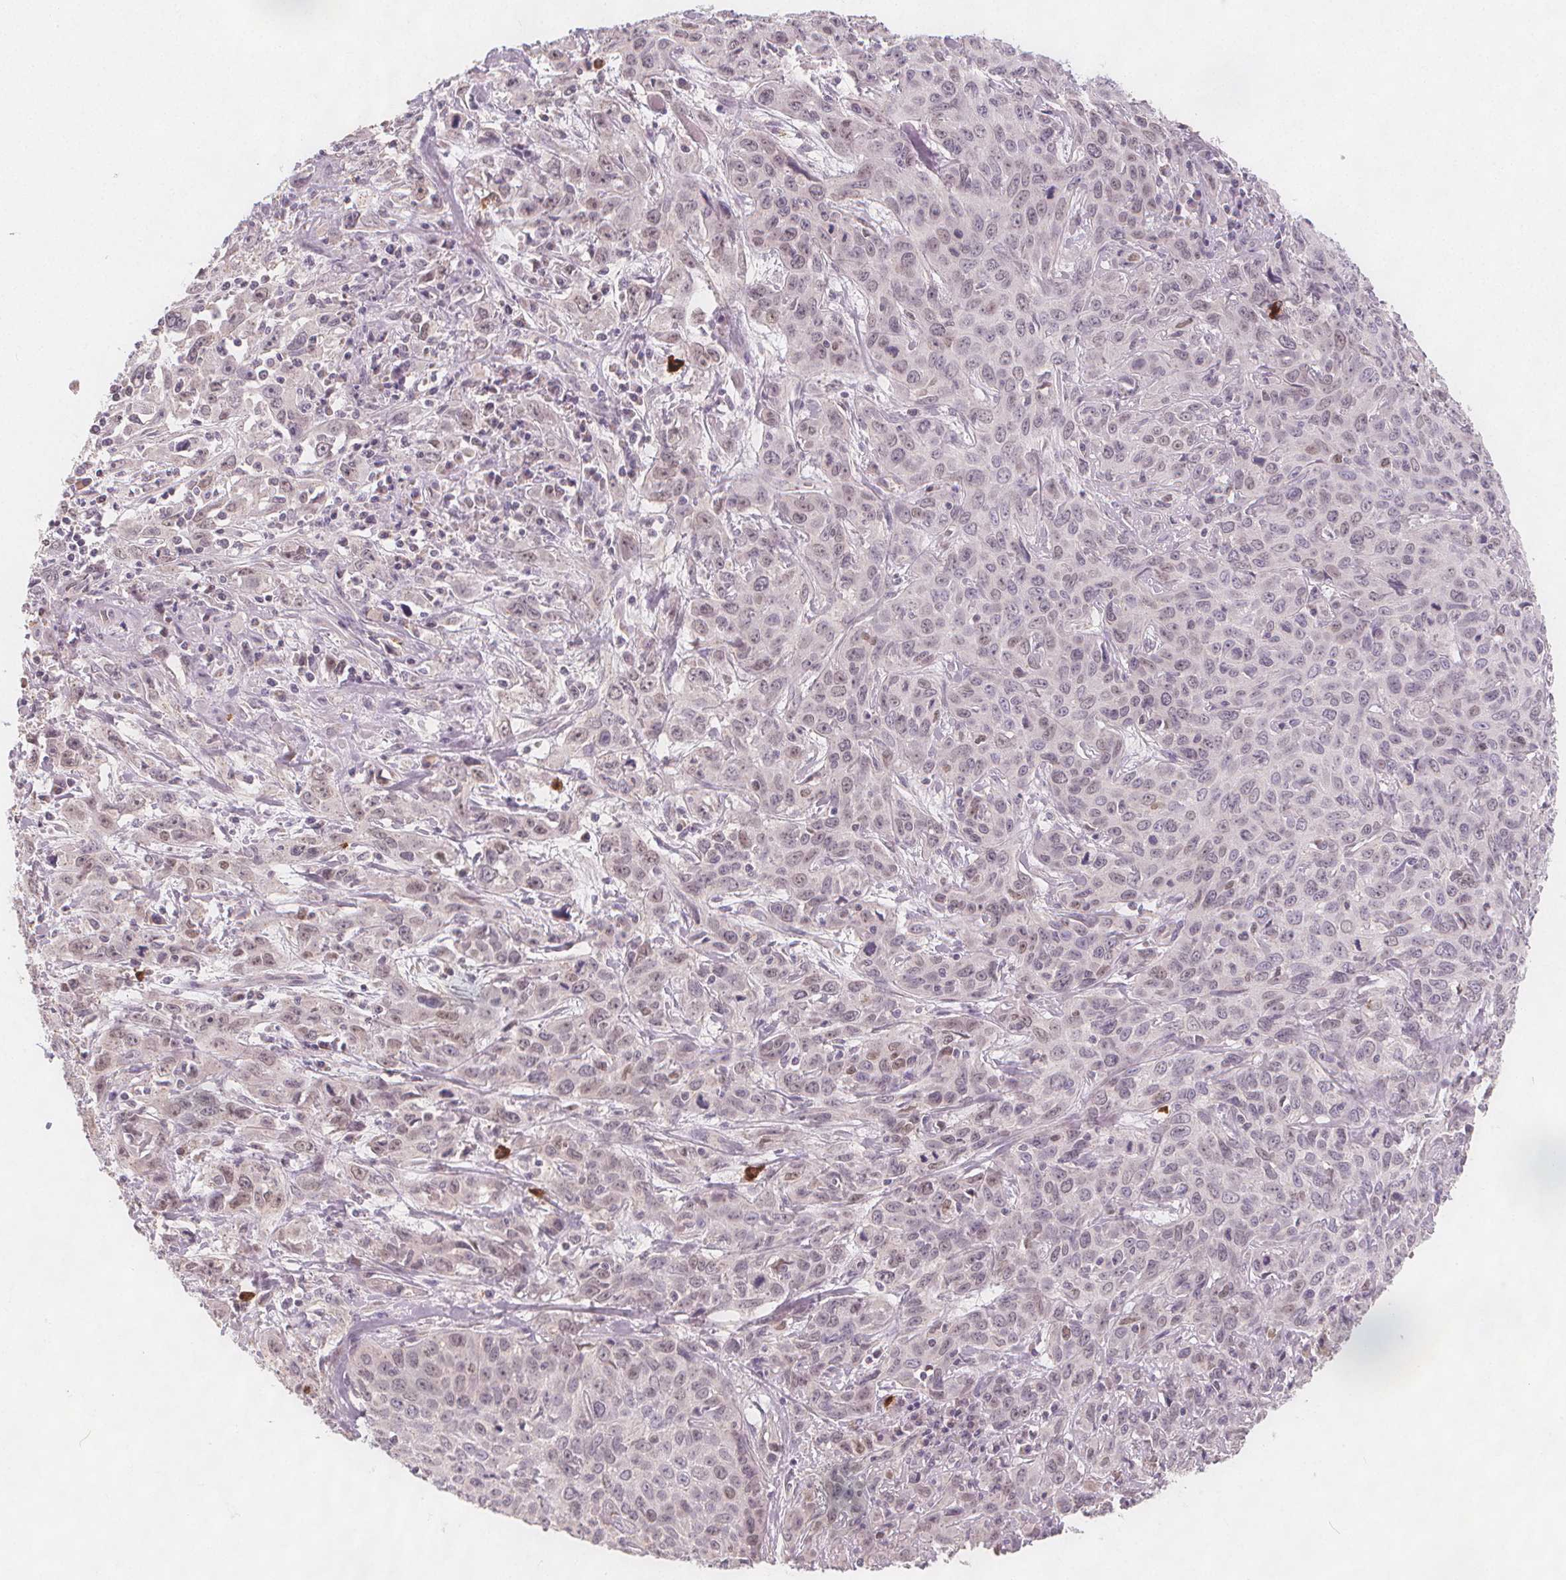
{"staining": {"intensity": "weak", "quantity": "<25%", "location": "nuclear"}, "tissue": "cervical cancer", "cell_type": "Tumor cells", "image_type": "cancer", "snomed": [{"axis": "morphology", "description": "Squamous cell carcinoma, NOS"}, {"axis": "topography", "description": "Cervix"}], "caption": "A high-resolution micrograph shows immunohistochemistry (IHC) staining of cervical squamous cell carcinoma, which exhibits no significant staining in tumor cells. Brightfield microscopy of IHC stained with DAB (3,3'-diaminobenzidine) (brown) and hematoxylin (blue), captured at high magnification.", "gene": "TIPIN", "patient": {"sex": "female", "age": 38}}